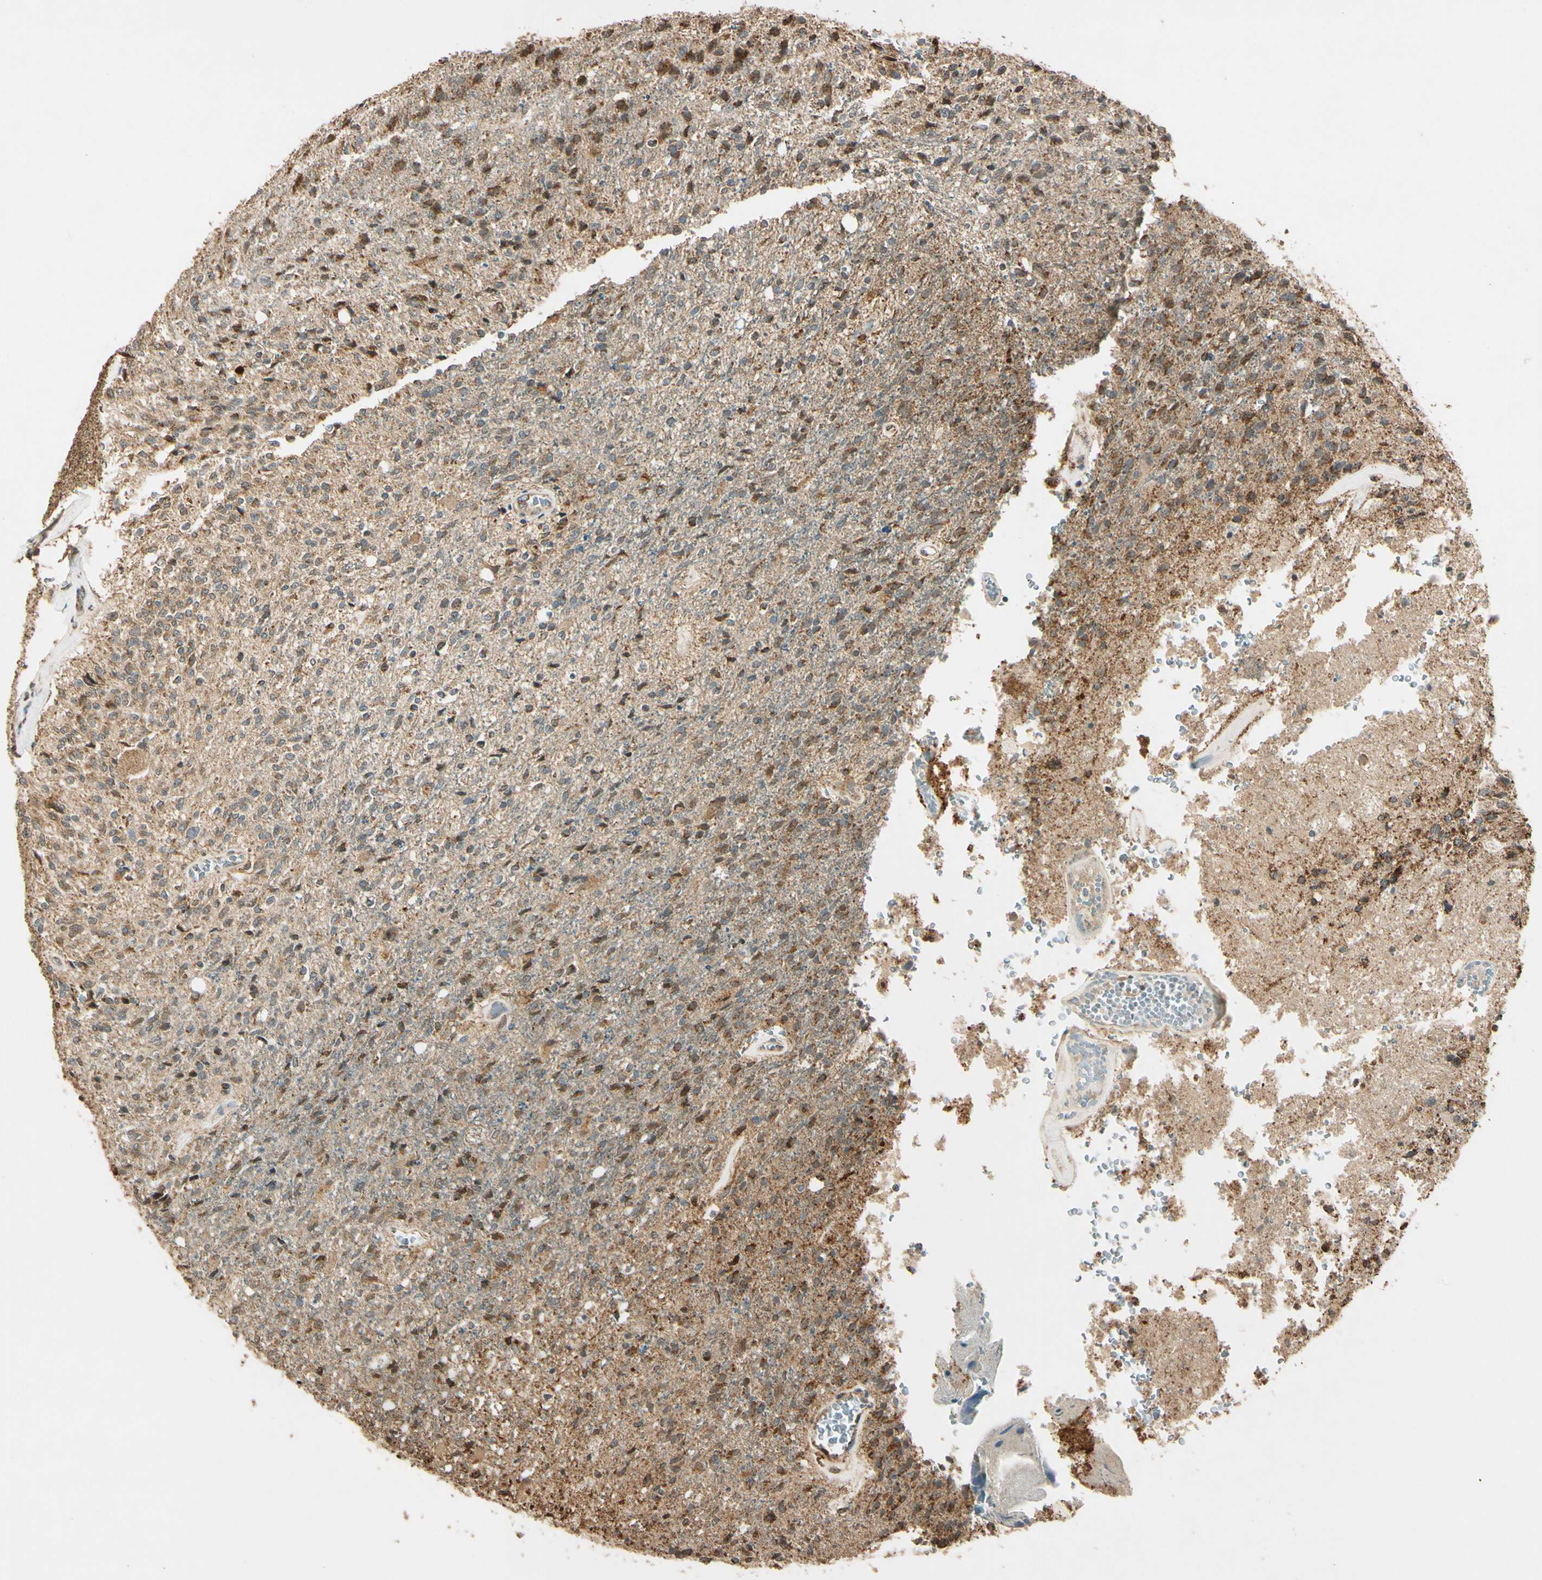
{"staining": {"intensity": "weak", "quantity": ">75%", "location": "cytoplasmic/membranous"}, "tissue": "glioma", "cell_type": "Tumor cells", "image_type": "cancer", "snomed": [{"axis": "morphology", "description": "Normal tissue, NOS"}, {"axis": "morphology", "description": "Glioma, malignant, High grade"}, {"axis": "topography", "description": "Cerebral cortex"}], "caption": "Protein analysis of malignant glioma (high-grade) tissue exhibits weak cytoplasmic/membranous expression in about >75% of tumor cells.", "gene": "PRDX5", "patient": {"sex": "male", "age": 77}}